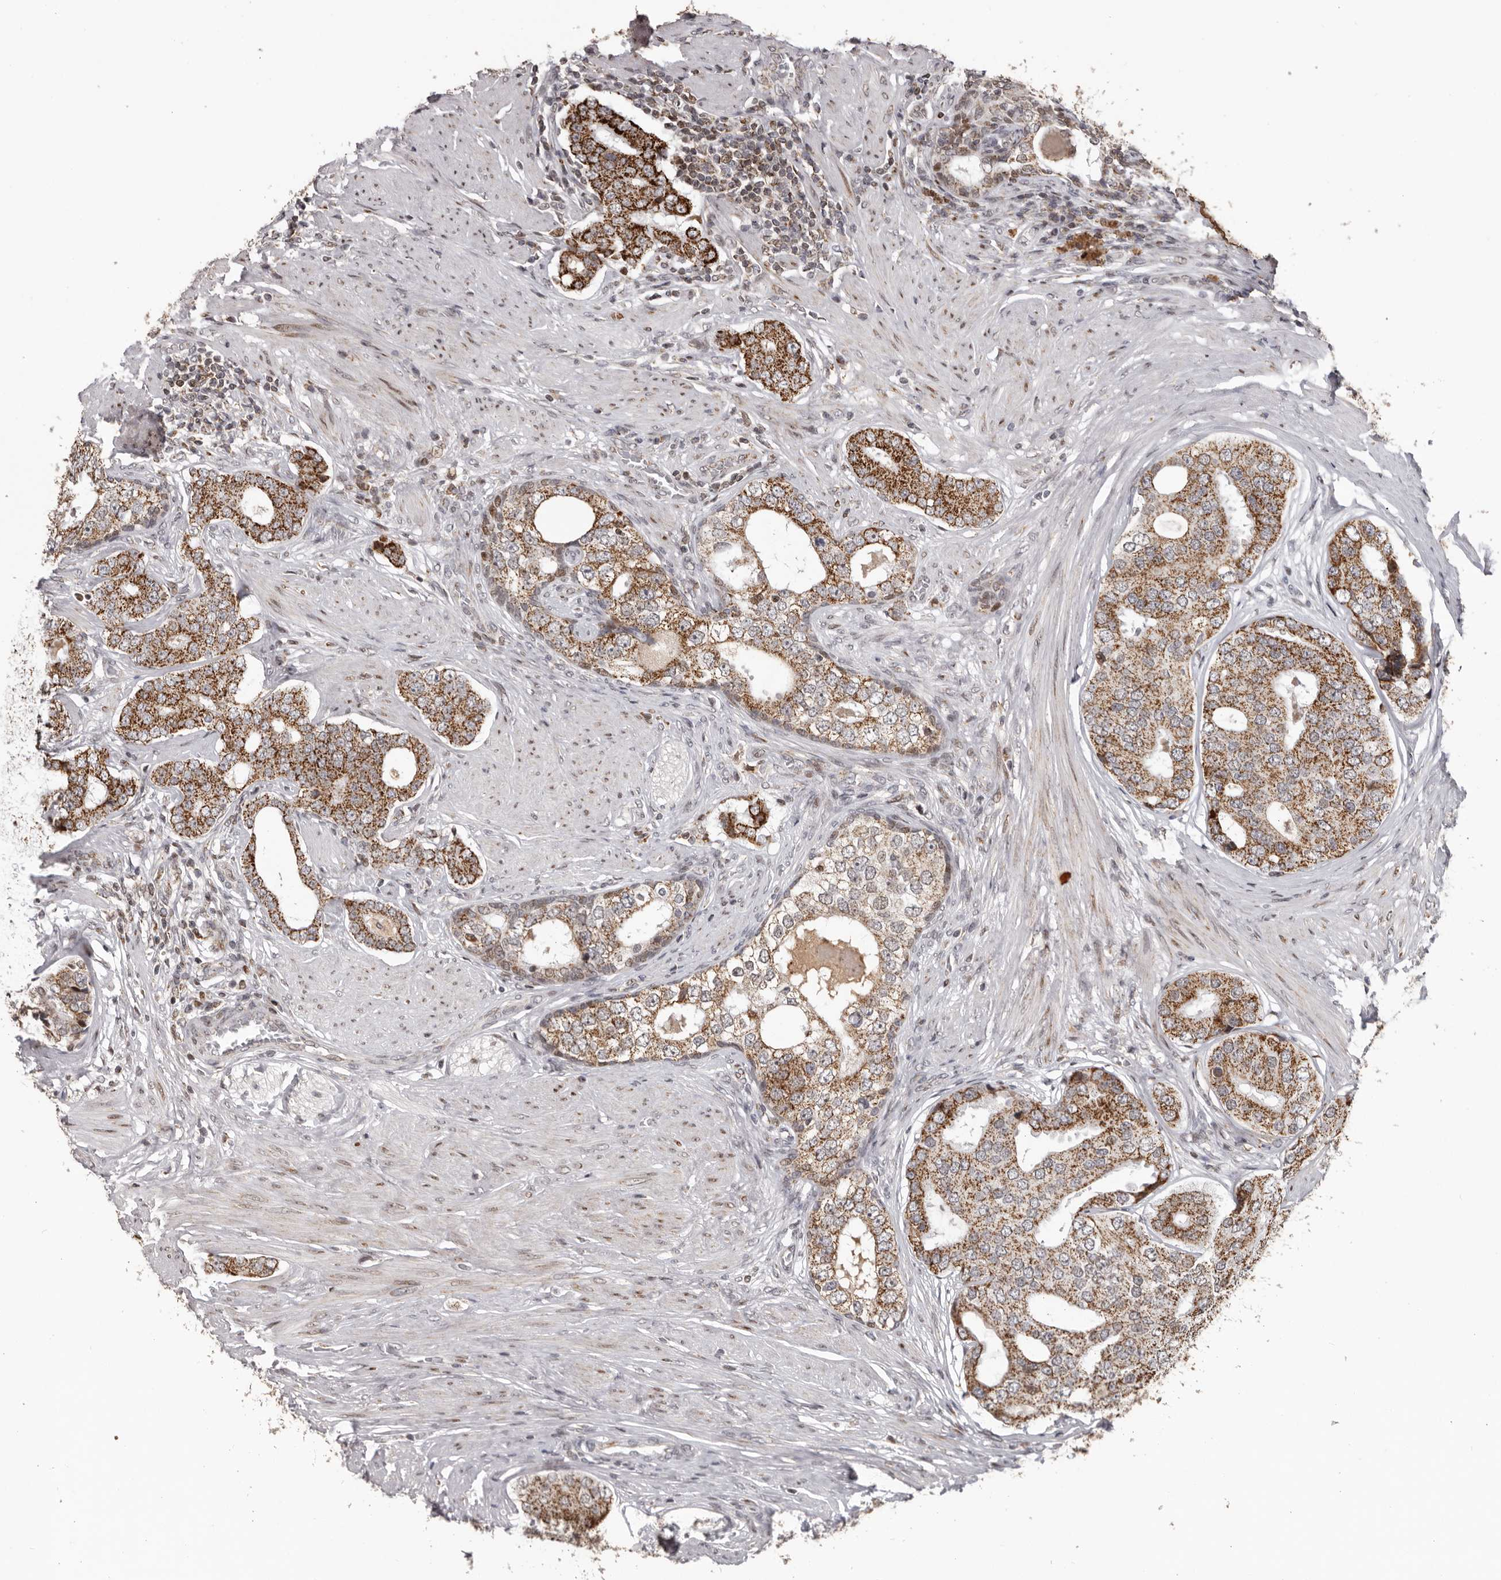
{"staining": {"intensity": "strong", "quantity": ">75%", "location": "cytoplasmic/membranous"}, "tissue": "prostate cancer", "cell_type": "Tumor cells", "image_type": "cancer", "snomed": [{"axis": "morphology", "description": "Adenocarcinoma, High grade"}, {"axis": "topography", "description": "Prostate"}], "caption": "An image of human adenocarcinoma (high-grade) (prostate) stained for a protein reveals strong cytoplasmic/membranous brown staining in tumor cells. (Stains: DAB in brown, nuclei in blue, Microscopy: brightfield microscopy at high magnification).", "gene": "C17orf99", "patient": {"sex": "male", "age": 56}}